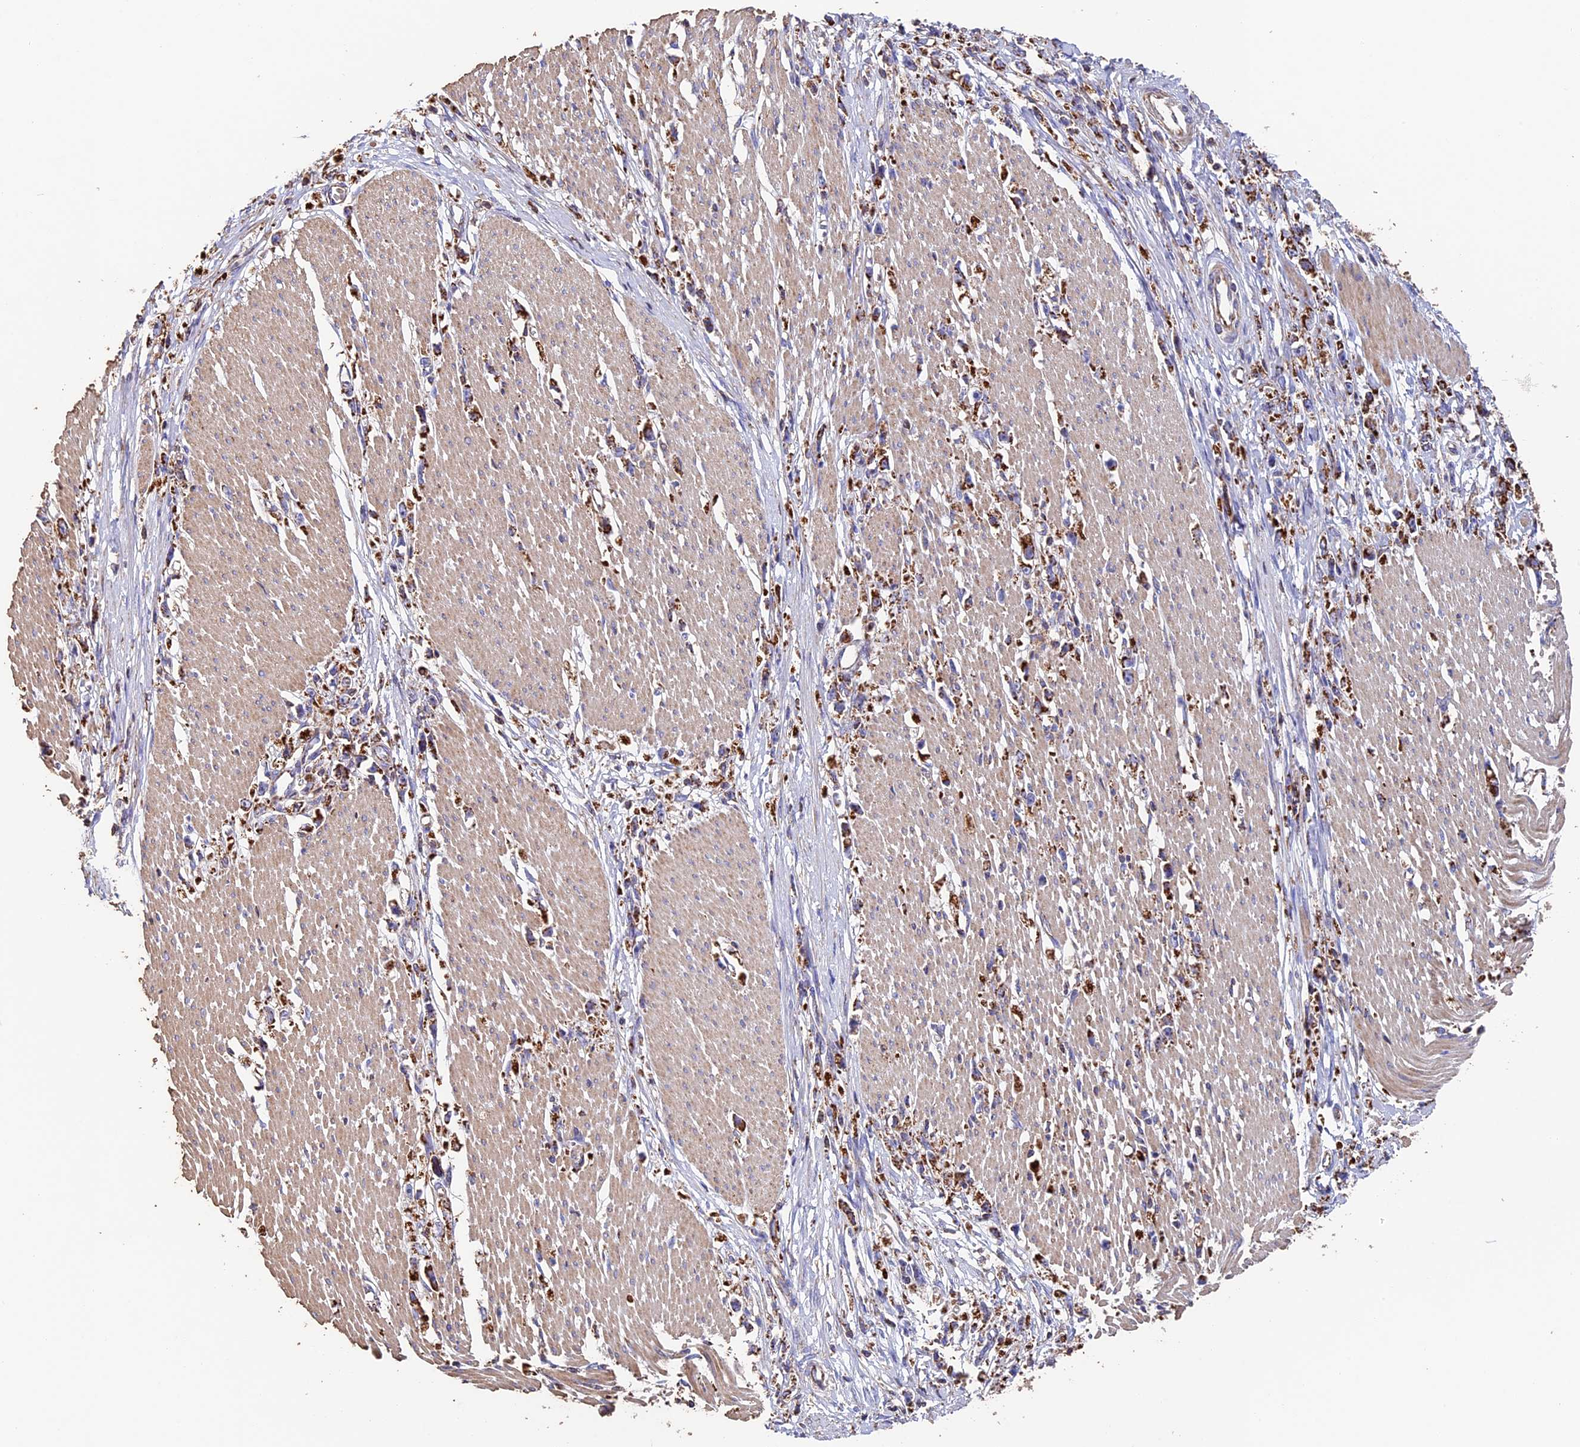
{"staining": {"intensity": "moderate", "quantity": ">75%", "location": "cytoplasmic/membranous"}, "tissue": "stomach cancer", "cell_type": "Tumor cells", "image_type": "cancer", "snomed": [{"axis": "morphology", "description": "Adenocarcinoma, NOS"}, {"axis": "topography", "description": "Stomach"}], "caption": "Immunohistochemical staining of human stomach adenocarcinoma shows moderate cytoplasmic/membranous protein positivity in approximately >75% of tumor cells. (Stains: DAB in brown, nuclei in blue, Microscopy: brightfield microscopy at high magnification).", "gene": "ADAT1", "patient": {"sex": "female", "age": 59}}